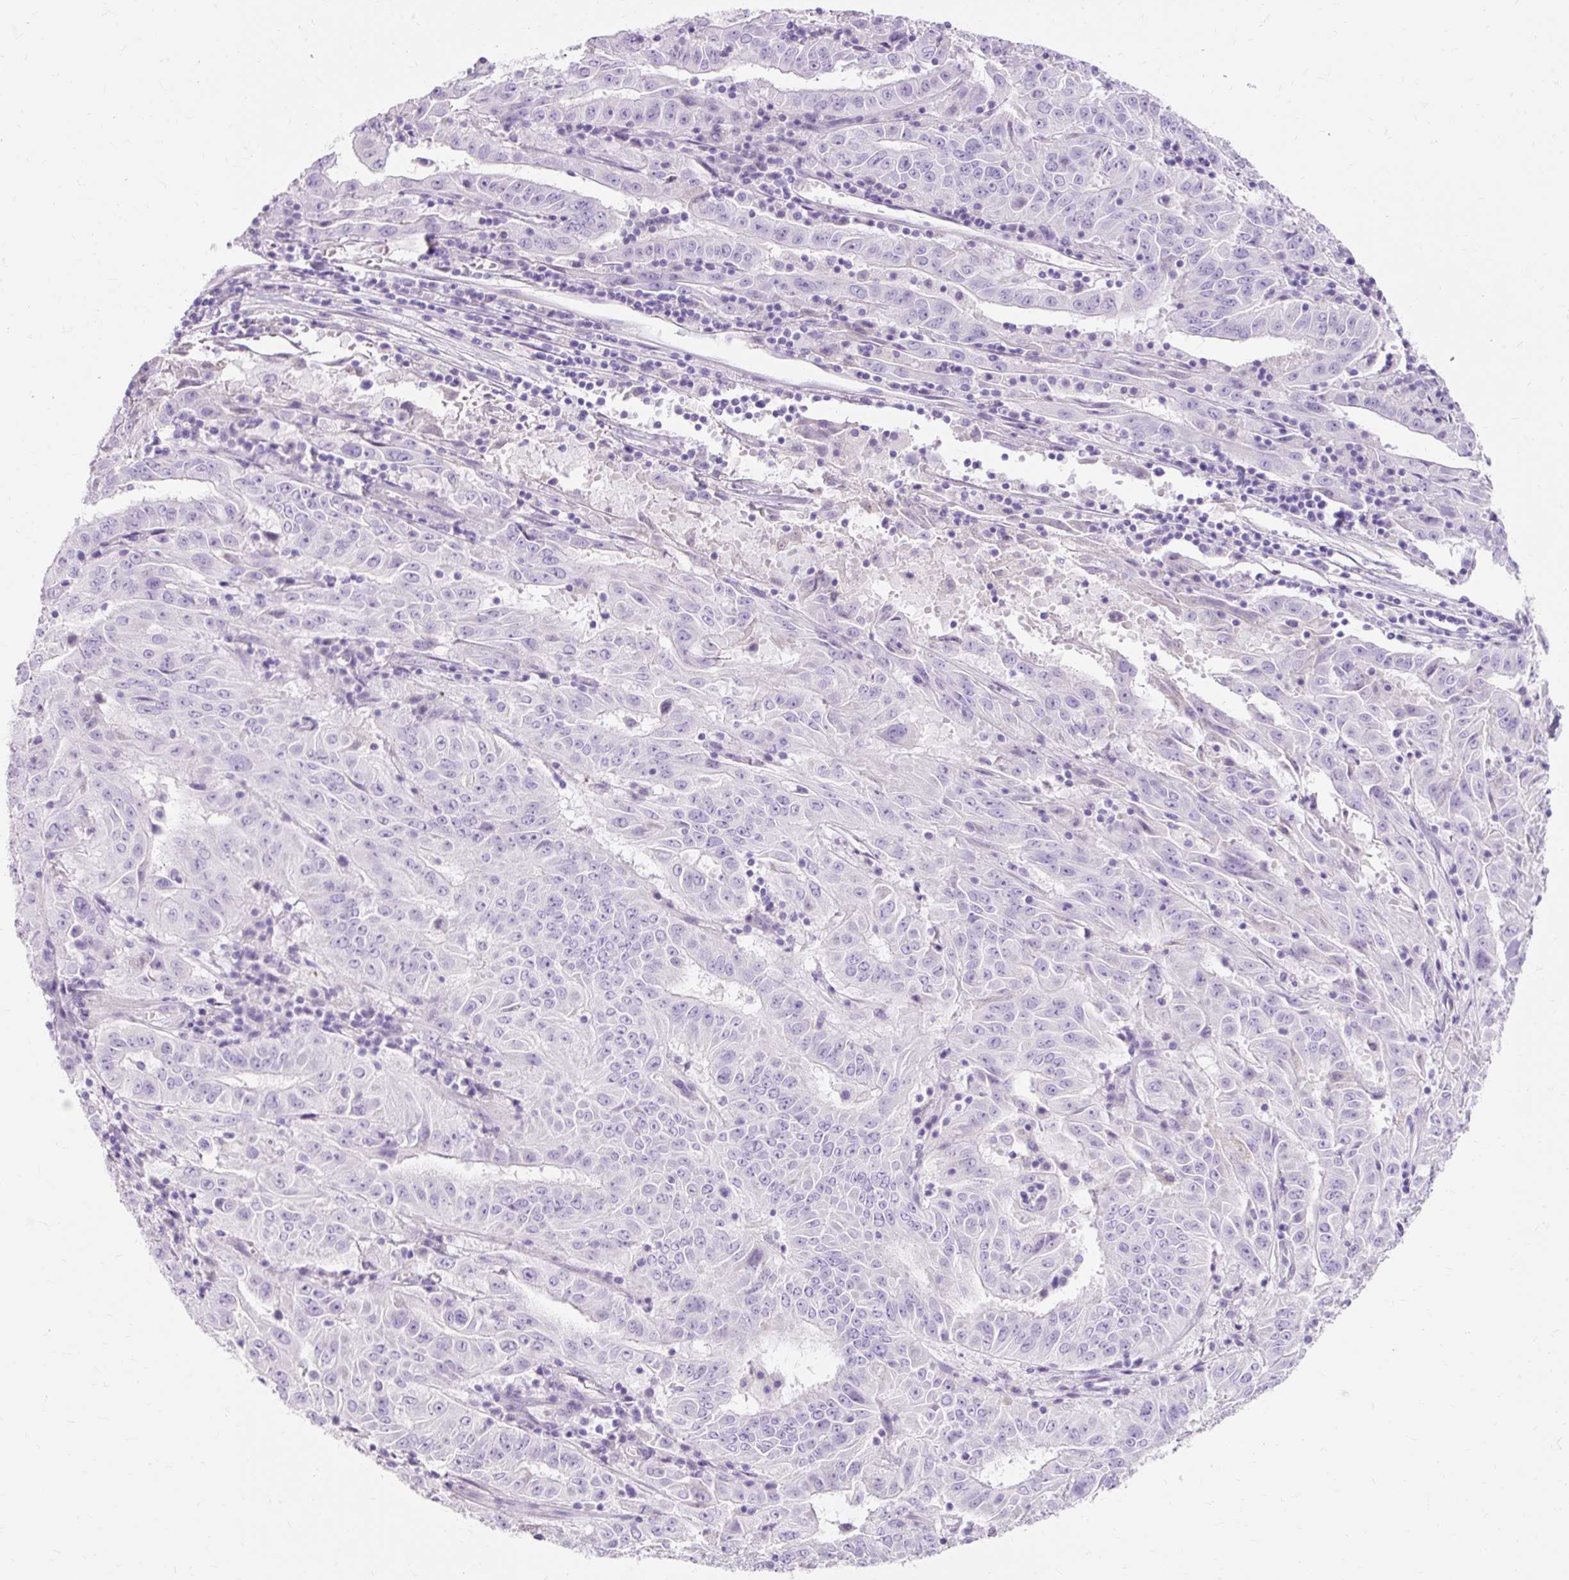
{"staining": {"intensity": "negative", "quantity": "none", "location": "none"}, "tissue": "pancreatic cancer", "cell_type": "Tumor cells", "image_type": "cancer", "snomed": [{"axis": "morphology", "description": "Adenocarcinoma, NOS"}, {"axis": "topography", "description": "Pancreas"}], "caption": "Immunohistochemistry (IHC) photomicrograph of neoplastic tissue: pancreatic adenocarcinoma stained with DAB (3,3'-diaminobenzidine) shows no significant protein positivity in tumor cells. Brightfield microscopy of immunohistochemistry stained with DAB (brown) and hematoxylin (blue), captured at high magnification.", "gene": "TMEM213", "patient": {"sex": "male", "age": 63}}